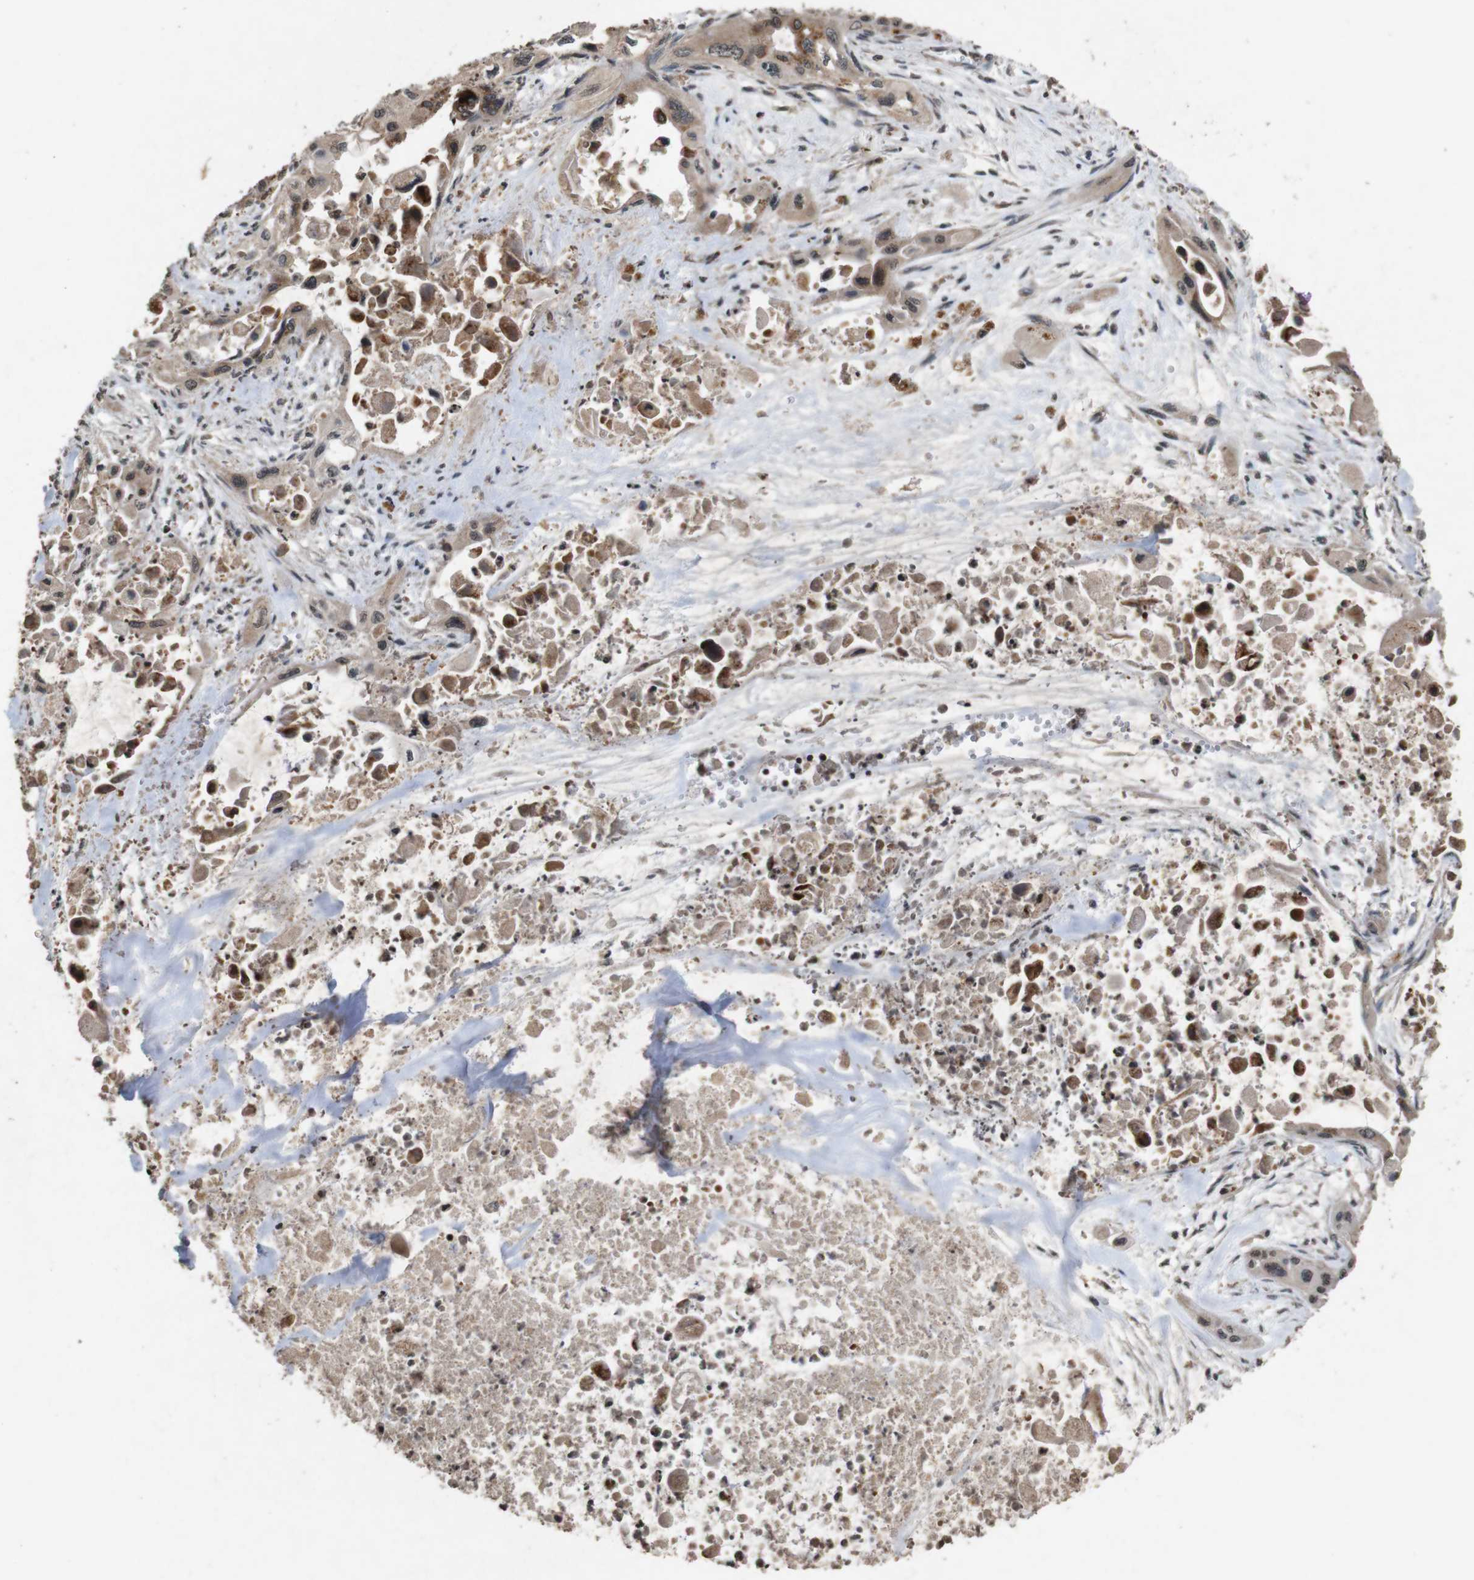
{"staining": {"intensity": "moderate", "quantity": "25%-75%", "location": "cytoplasmic/membranous"}, "tissue": "pancreatic cancer", "cell_type": "Tumor cells", "image_type": "cancer", "snomed": [{"axis": "morphology", "description": "Adenocarcinoma, NOS"}, {"axis": "topography", "description": "Pancreas"}], "caption": "Immunohistochemical staining of pancreatic cancer (adenocarcinoma) displays medium levels of moderate cytoplasmic/membranous staining in approximately 25%-75% of tumor cells.", "gene": "SORL1", "patient": {"sex": "male", "age": 73}}